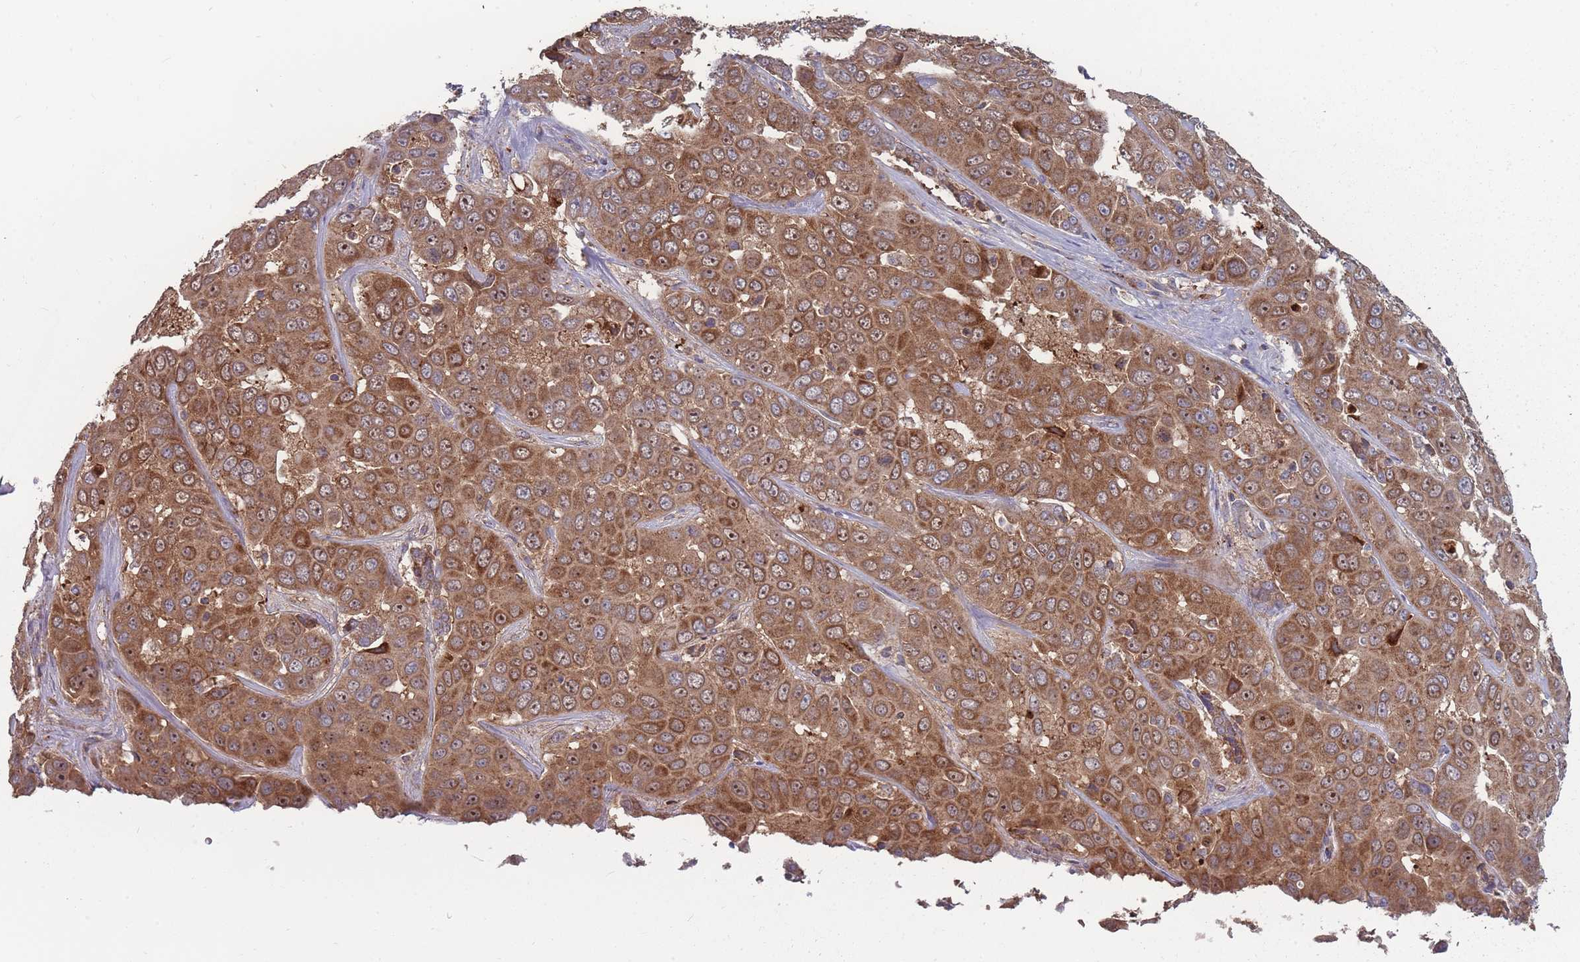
{"staining": {"intensity": "moderate", "quantity": ">75%", "location": "cytoplasmic/membranous,nuclear"}, "tissue": "liver cancer", "cell_type": "Tumor cells", "image_type": "cancer", "snomed": [{"axis": "morphology", "description": "Cholangiocarcinoma"}, {"axis": "topography", "description": "Liver"}], "caption": "Immunohistochemistry (IHC) (DAB) staining of human cholangiocarcinoma (liver) shows moderate cytoplasmic/membranous and nuclear protein expression in approximately >75% of tumor cells. (DAB = brown stain, brightfield microscopy at high magnification).", "gene": "SLC35B4", "patient": {"sex": "female", "age": 52}}